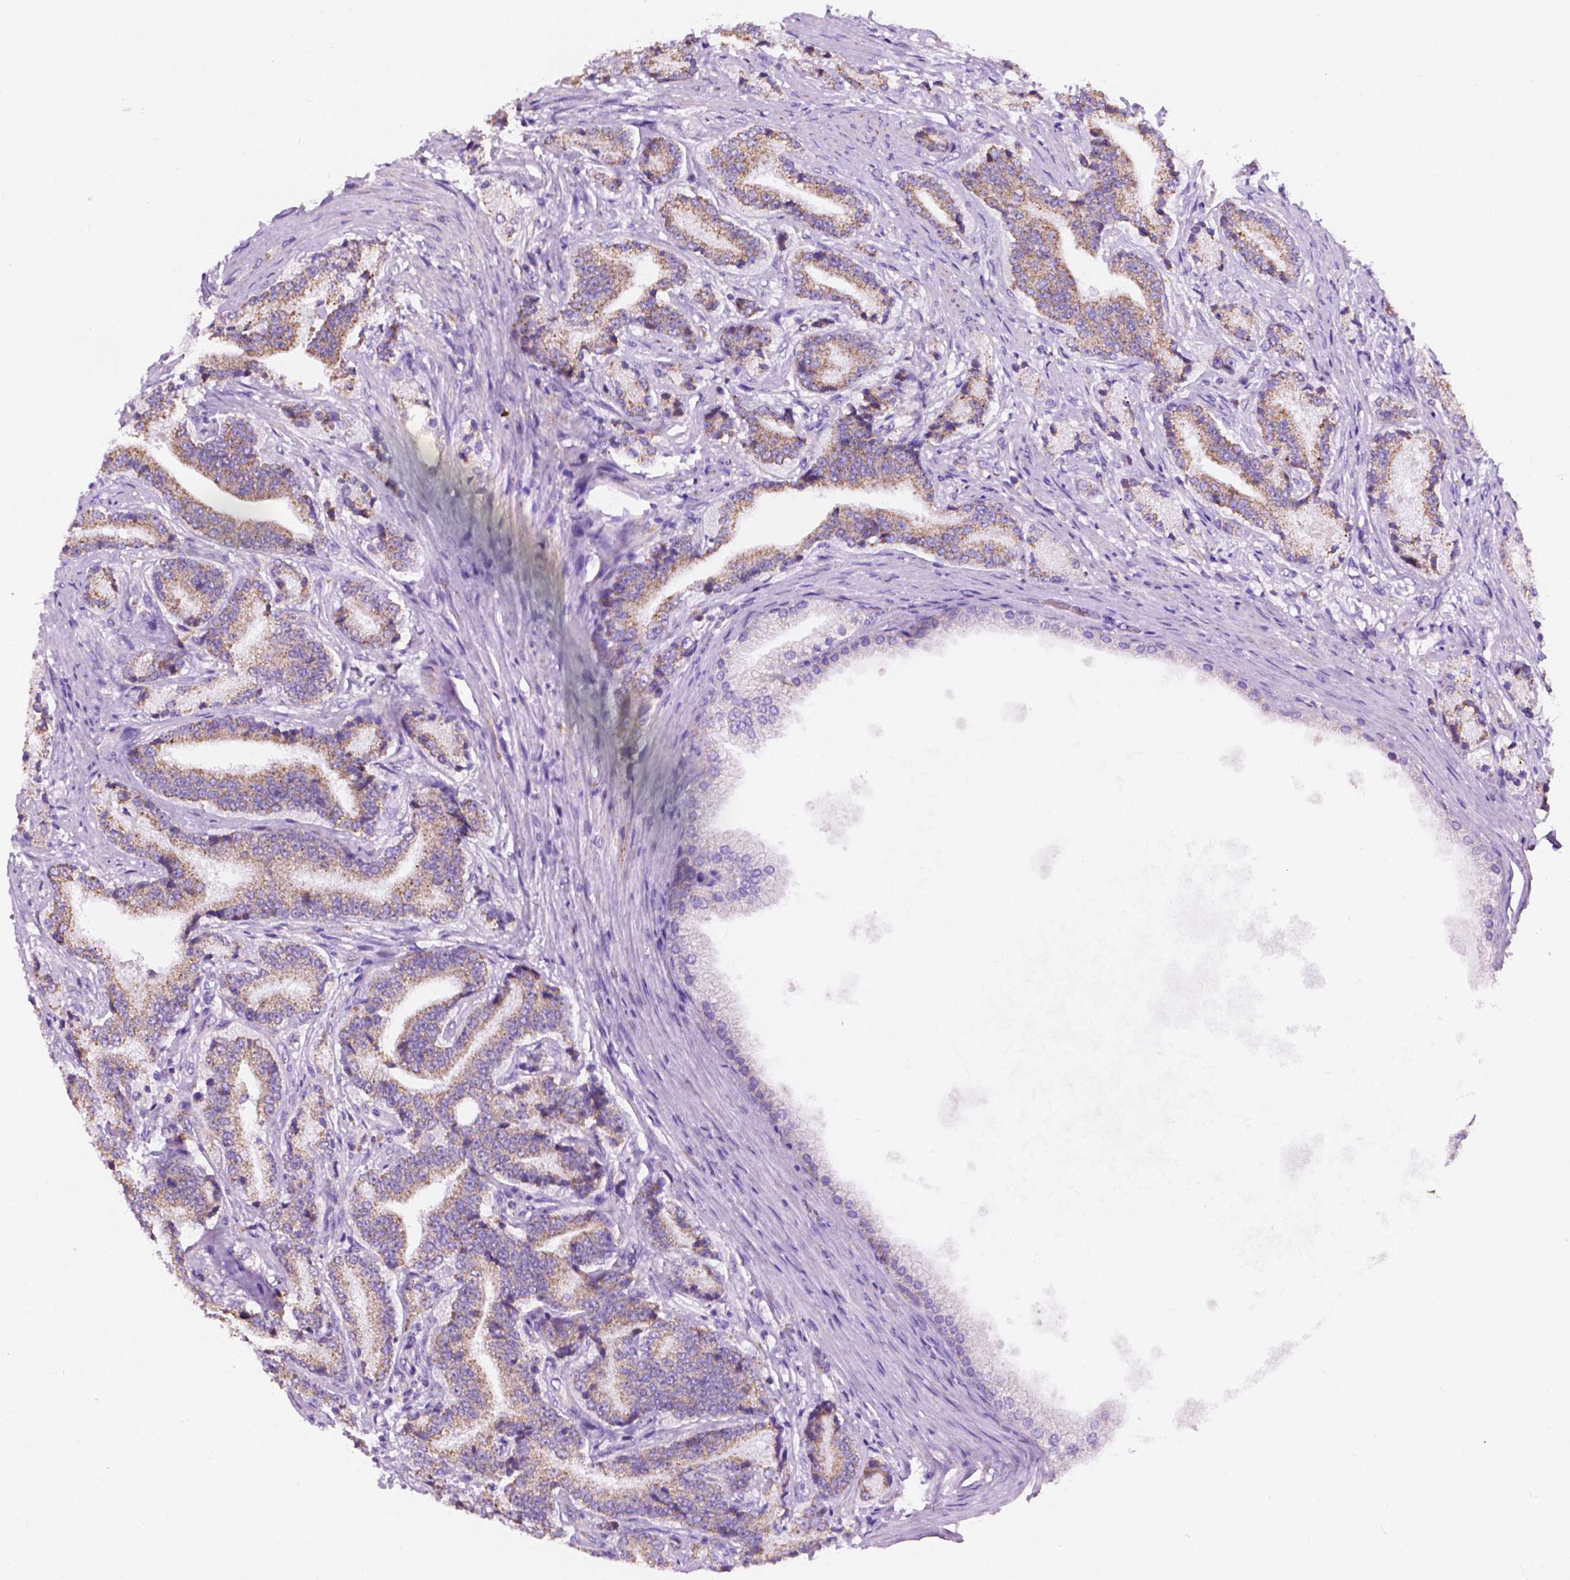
{"staining": {"intensity": "weak", "quantity": ">75%", "location": "cytoplasmic/membranous"}, "tissue": "prostate cancer", "cell_type": "Tumor cells", "image_type": "cancer", "snomed": [{"axis": "morphology", "description": "Adenocarcinoma, High grade"}, {"axis": "topography", "description": "Prostate and seminal vesicle, NOS"}], "caption": "Human prostate cancer stained with a brown dye shows weak cytoplasmic/membranous positive expression in approximately >75% of tumor cells.", "gene": "TRPV5", "patient": {"sex": "male", "age": 61}}